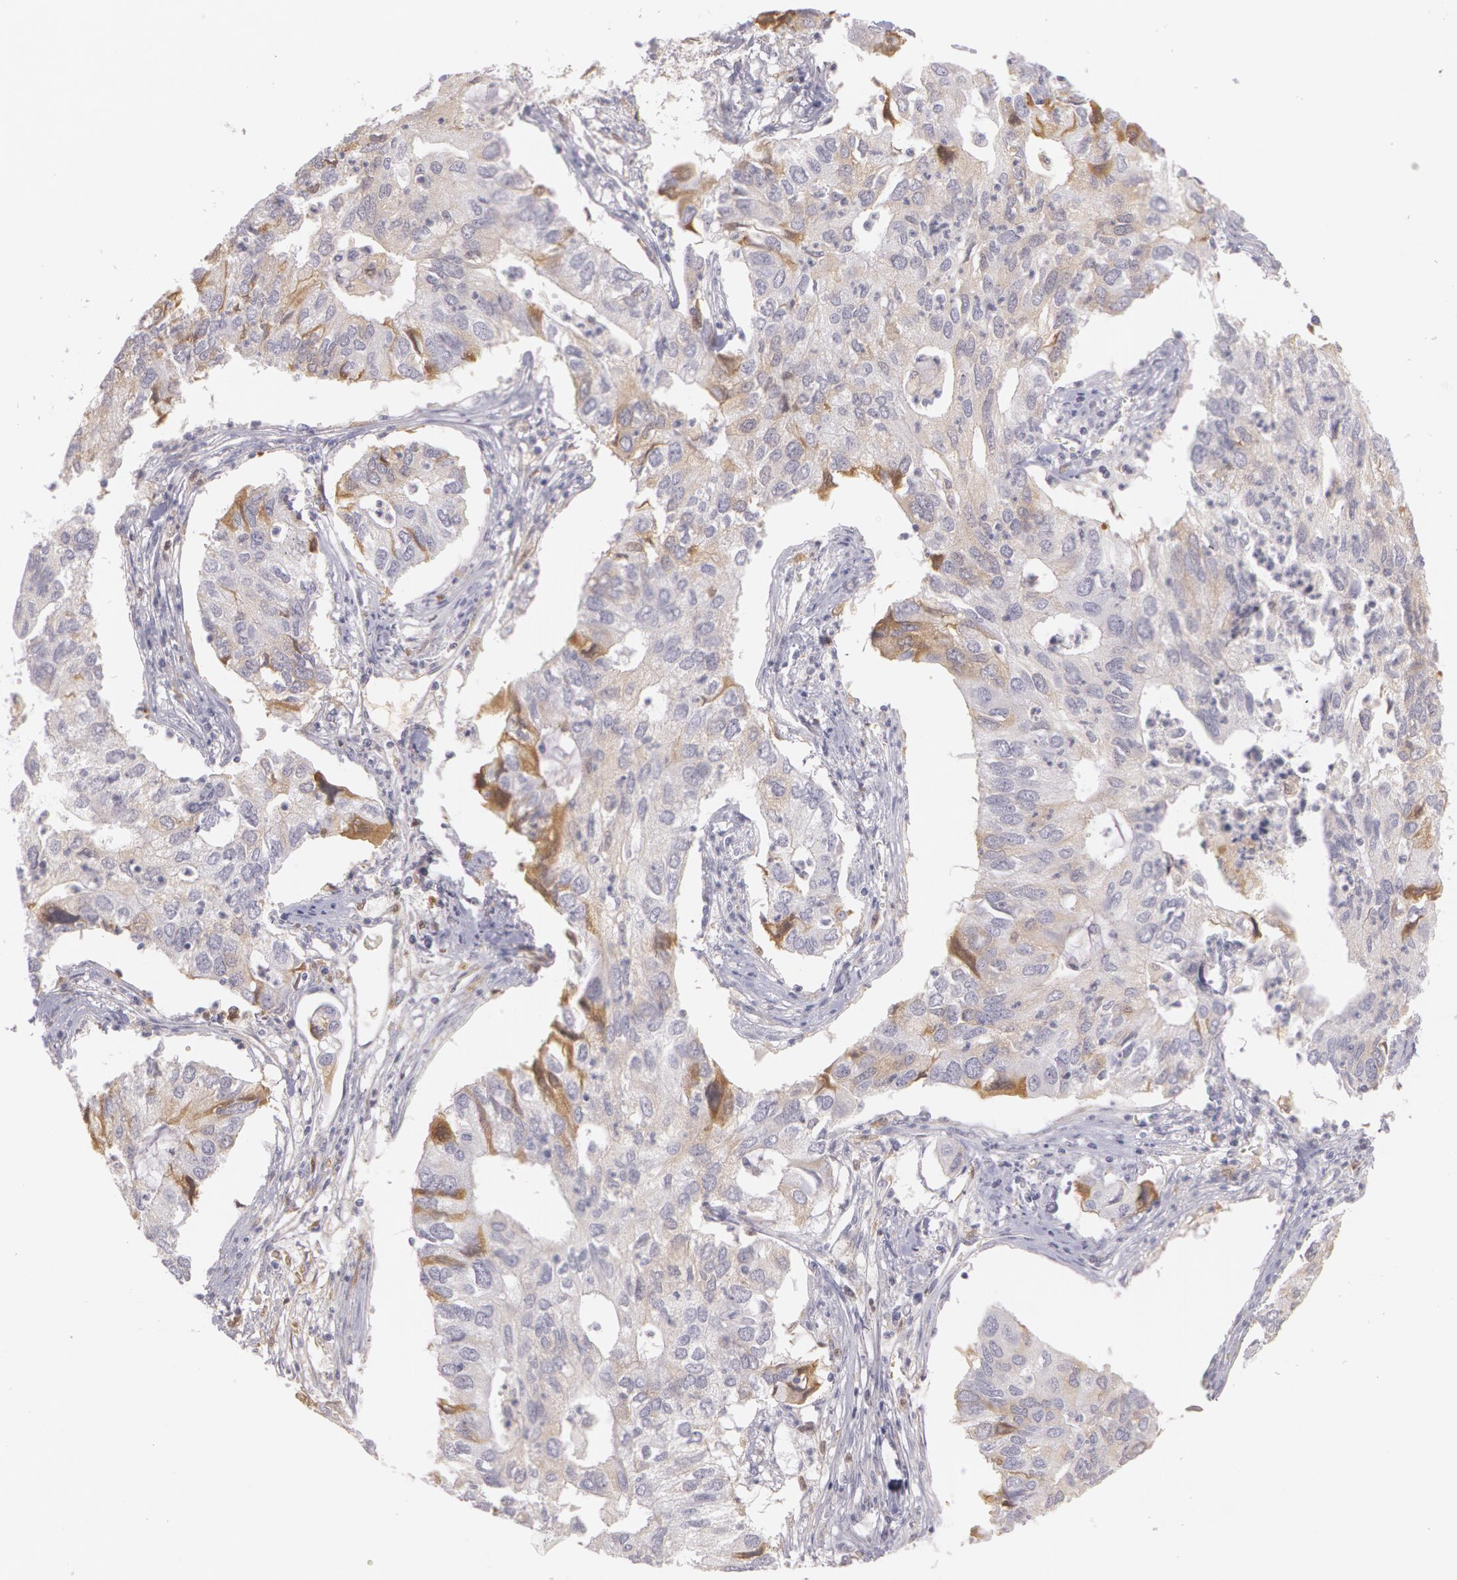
{"staining": {"intensity": "negative", "quantity": "none", "location": "none"}, "tissue": "lung cancer", "cell_type": "Tumor cells", "image_type": "cancer", "snomed": [{"axis": "morphology", "description": "Adenocarcinoma, NOS"}, {"axis": "topography", "description": "Lung"}], "caption": "The image reveals no significant staining in tumor cells of lung cancer.", "gene": "LBP", "patient": {"sex": "male", "age": 48}}